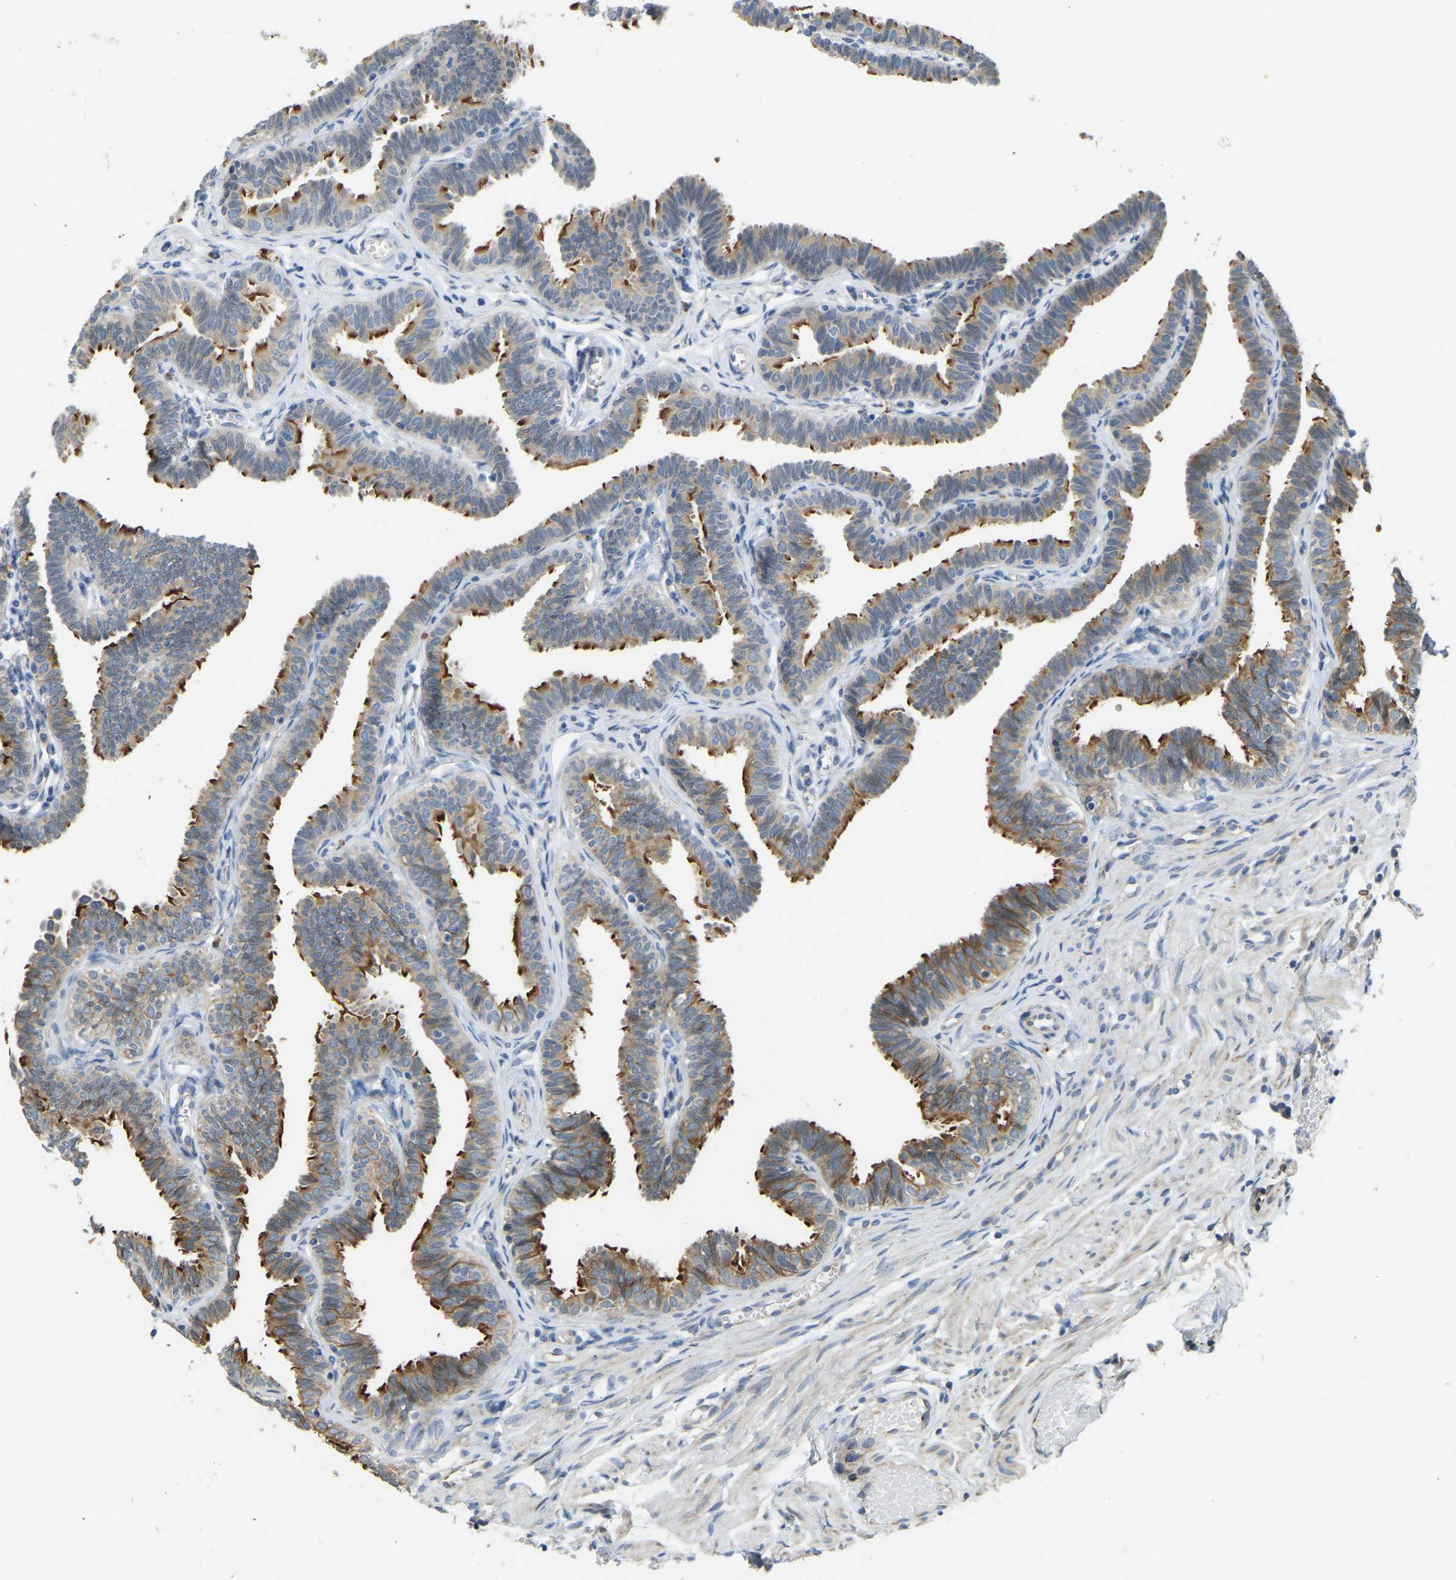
{"staining": {"intensity": "moderate", "quantity": "25%-75%", "location": "cytoplasmic/membranous"}, "tissue": "fallopian tube", "cell_type": "Glandular cells", "image_type": "normal", "snomed": [{"axis": "morphology", "description": "Normal tissue, NOS"}, {"axis": "topography", "description": "Fallopian tube"}, {"axis": "topography", "description": "Ovary"}], "caption": "Moderate cytoplasmic/membranous protein staining is present in approximately 25%-75% of glandular cells in fallopian tube.", "gene": "NME8", "patient": {"sex": "female", "age": 23}}